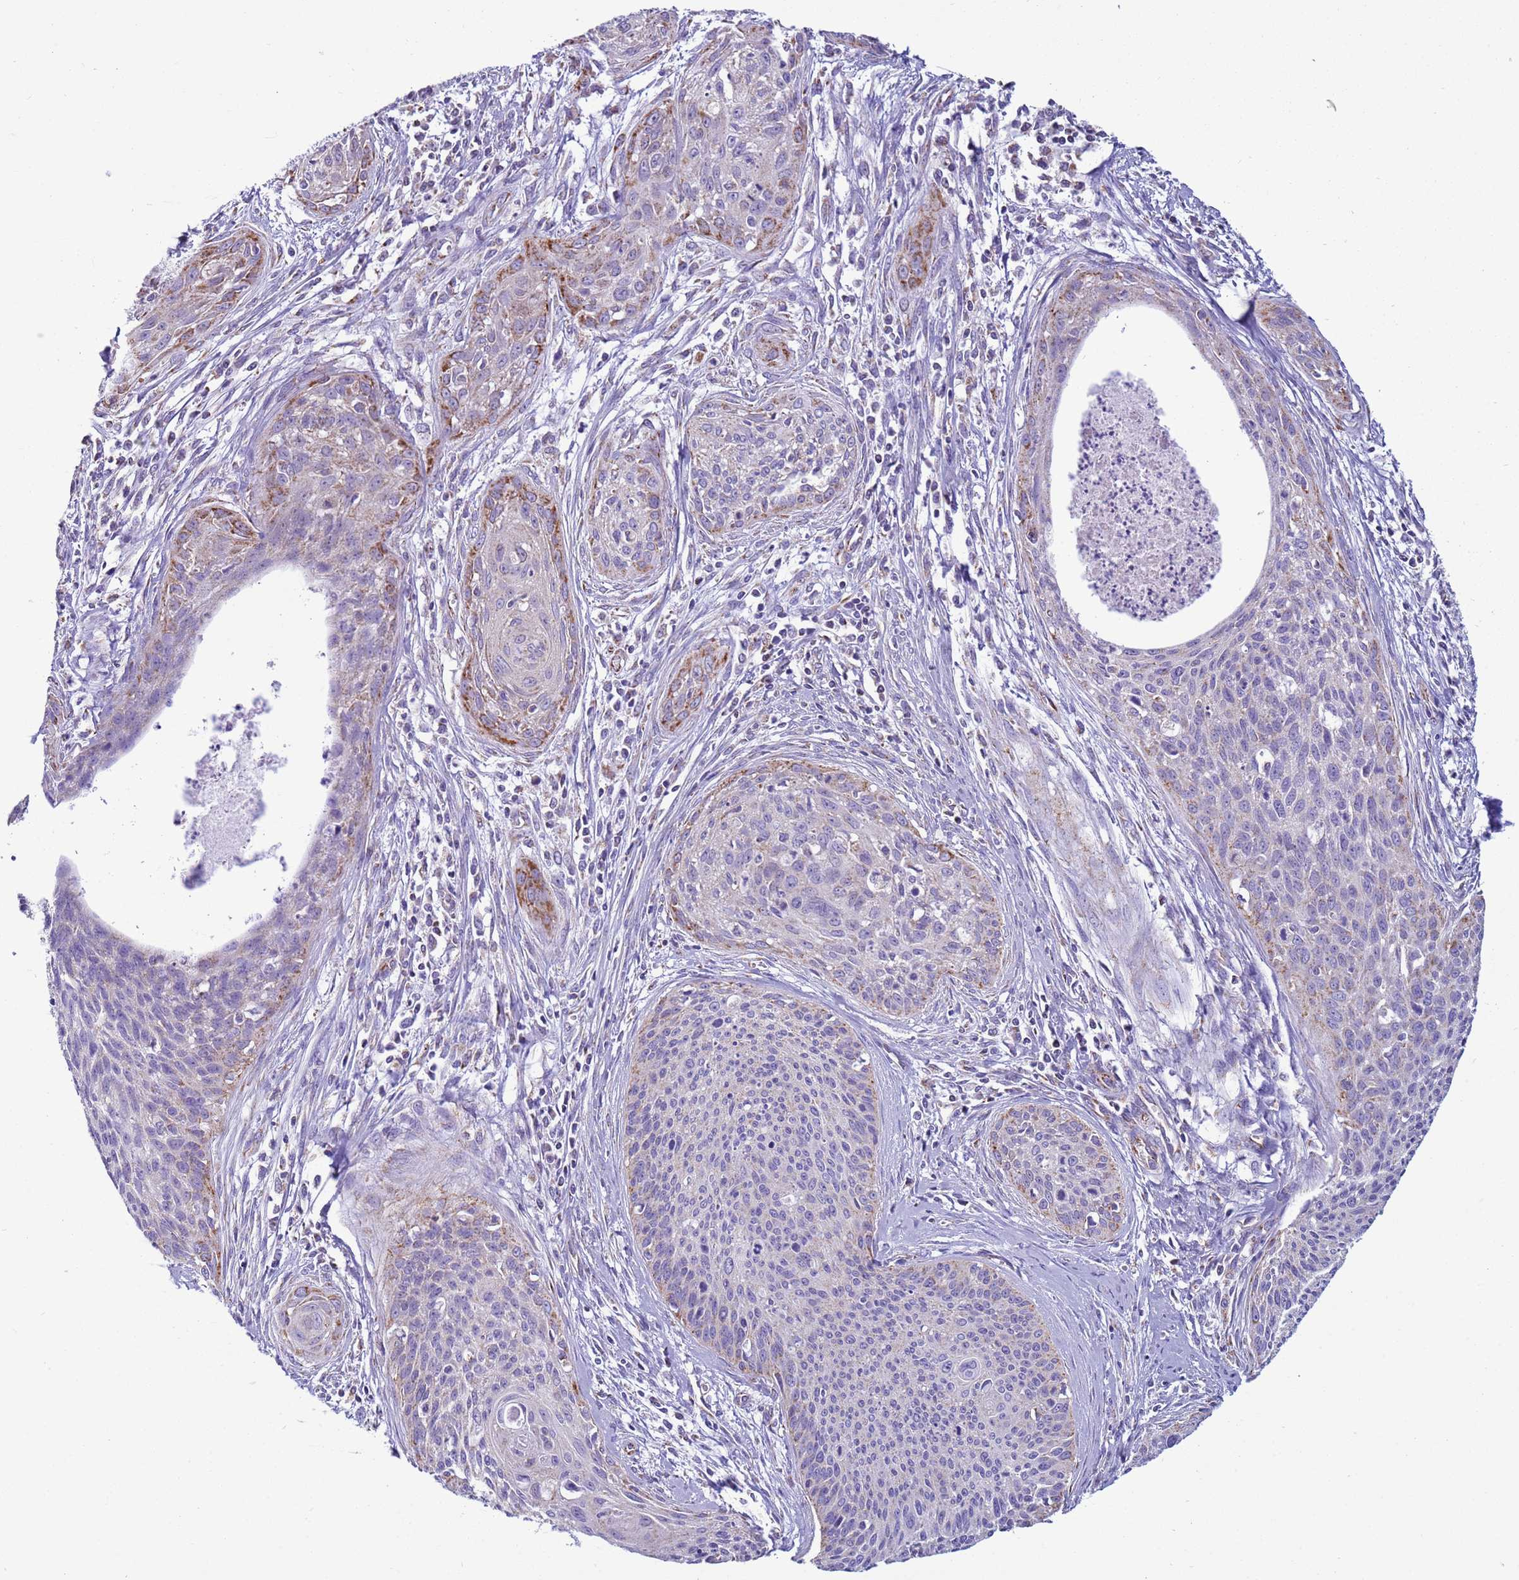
{"staining": {"intensity": "moderate", "quantity": "<25%", "location": "cytoplasmic/membranous"}, "tissue": "cervical cancer", "cell_type": "Tumor cells", "image_type": "cancer", "snomed": [{"axis": "morphology", "description": "Squamous cell carcinoma, NOS"}, {"axis": "topography", "description": "Cervix"}], "caption": "Cervical cancer was stained to show a protein in brown. There is low levels of moderate cytoplasmic/membranous expression in approximately <25% of tumor cells.", "gene": "NCALD", "patient": {"sex": "female", "age": 55}}